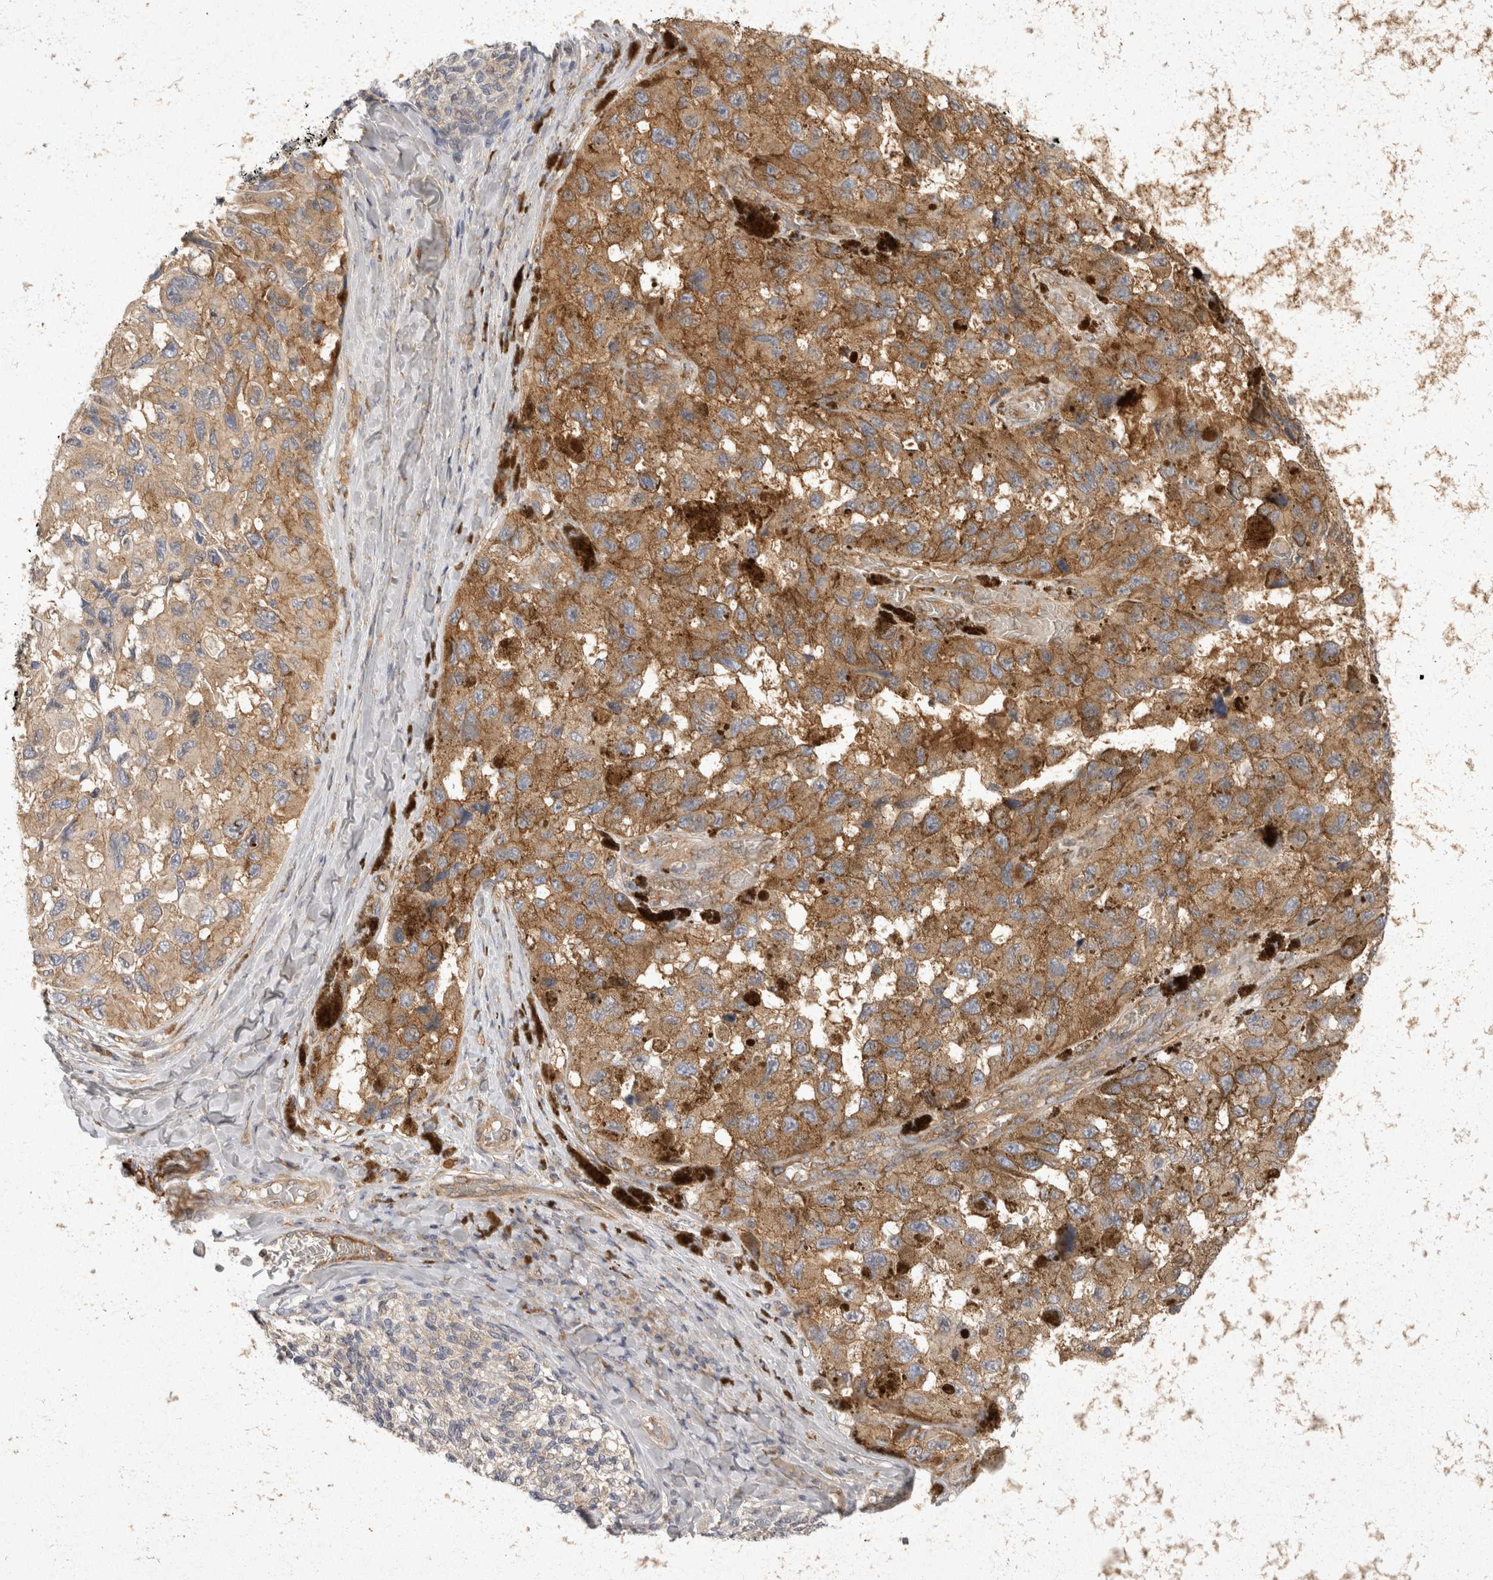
{"staining": {"intensity": "moderate", "quantity": ">75%", "location": "cytoplasmic/membranous"}, "tissue": "melanoma", "cell_type": "Tumor cells", "image_type": "cancer", "snomed": [{"axis": "morphology", "description": "Malignant melanoma, NOS"}, {"axis": "topography", "description": "Skin"}], "caption": "High-power microscopy captured an IHC image of melanoma, revealing moderate cytoplasmic/membranous expression in approximately >75% of tumor cells.", "gene": "EIF4G3", "patient": {"sex": "female", "age": 73}}